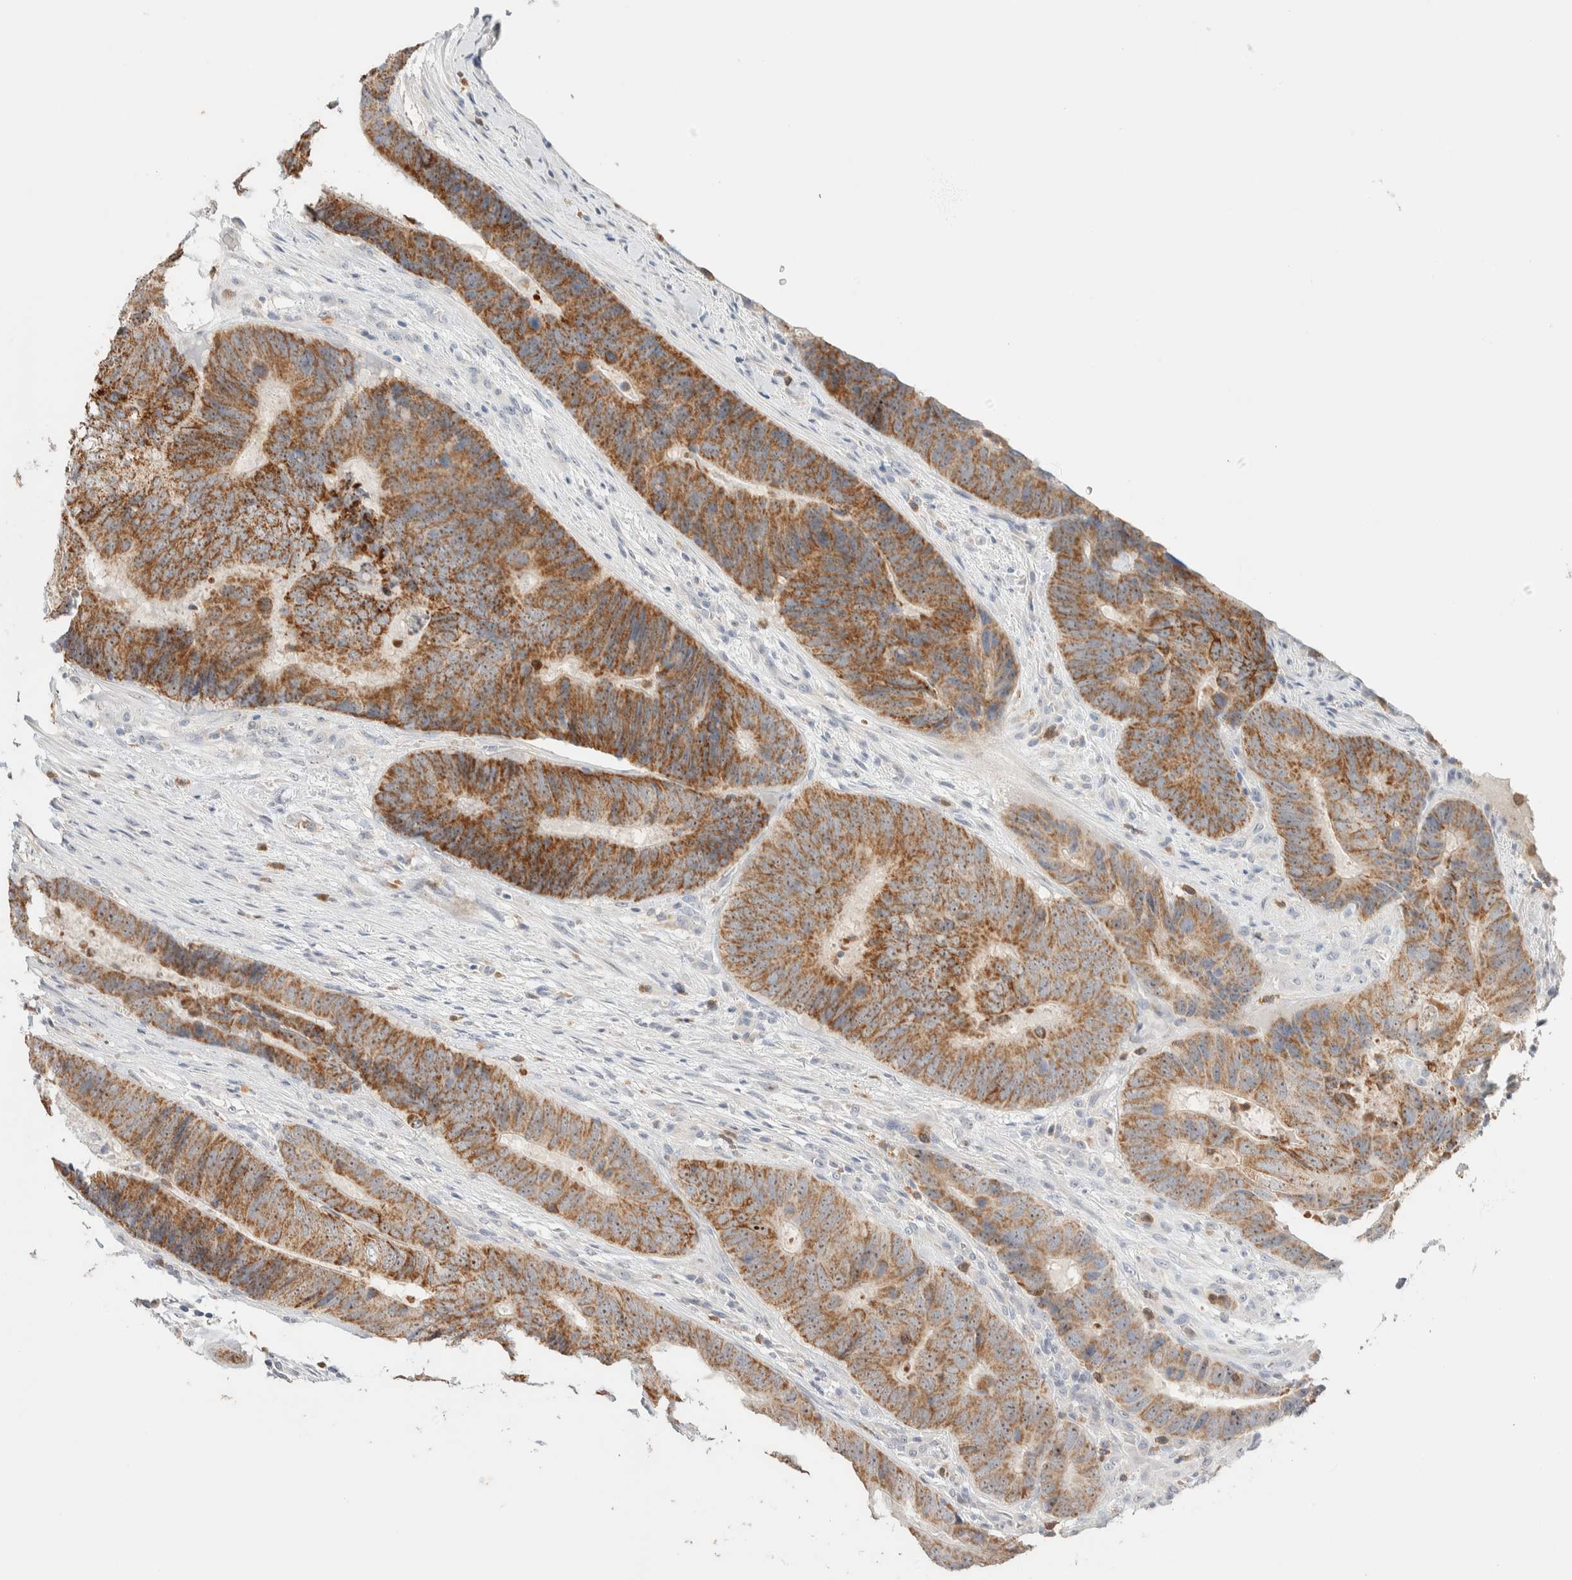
{"staining": {"intensity": "moderate", "quantity": ">75%", "location": "cytoplasmic/membranous"}, "tissue": "colorectal cancer", "cell_type": "Tumor cells", "image_type": "cancer", "snomed": [{"axis": "morphology", "description": "Adenocarcinoma, NOS"}, {"axis": "topography", "description": "Colon"}], "caption": "Immunohistochemistry of human adenocarcinoma (colorectal) exhibits medium levels of moderate cytoplasmic/membranous staining in about >75% of tumor cells. (DAB (3,3'-diaminobenzidine) IHC with brightfield microscopy, high magnification).", "gene": "HDHD3", "patient": {"sex": "male", "age": 56}}